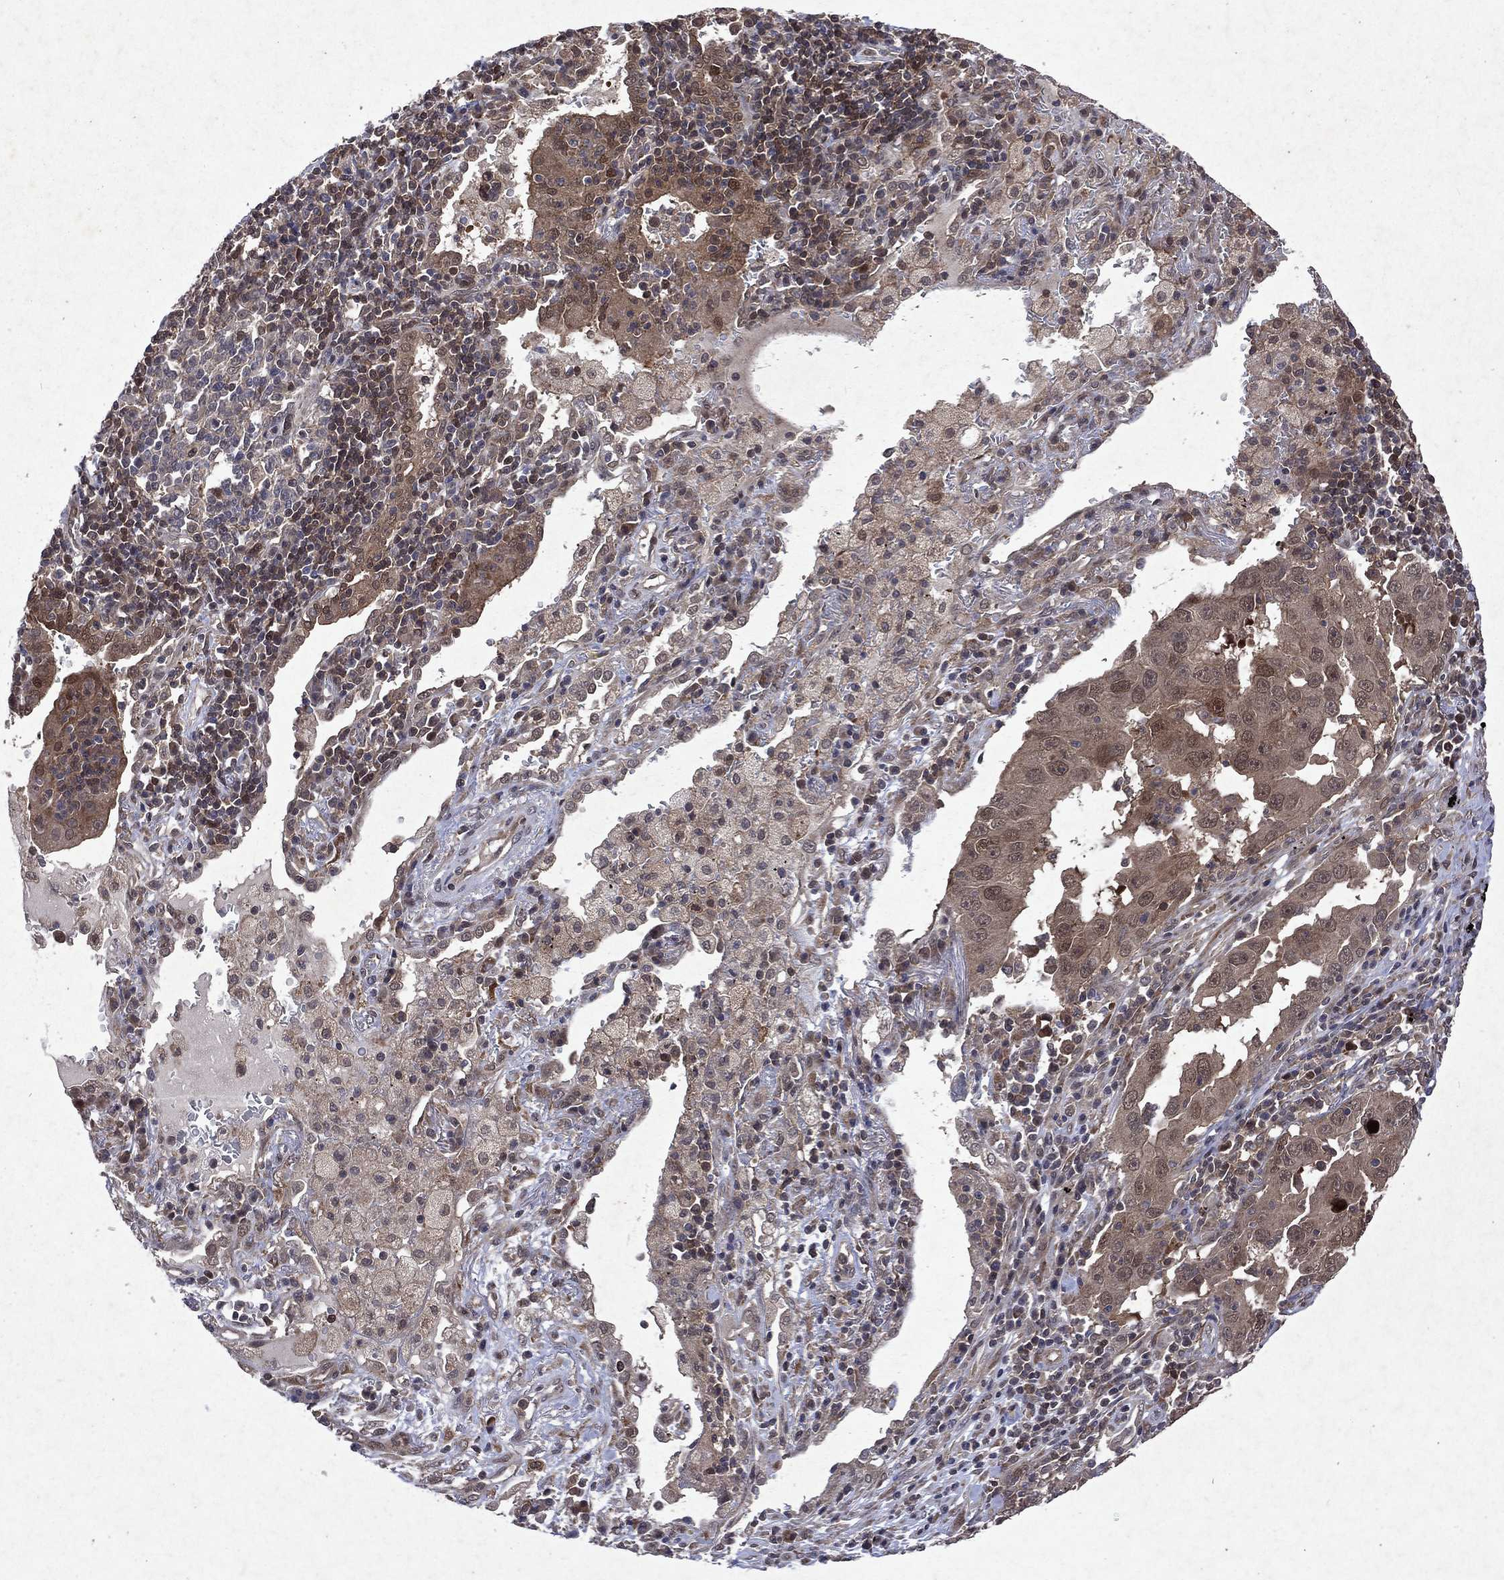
{"staining": {"intensity": "weak", "quantity": ">75%", "location": "cytoplasmic/membranous"}, "tissue": "lung cancer", "cell_type": "Tumor cells", "image_type": "cancer", "snomed": [{"axis": "morphology", "description": "Adenocarcinoma, NOS"}, {"axis": "topography", "description": "Lung"}], "caption": "A photomicrograph showing weak cytoplasmic/membranous positivity in about >75% of tumor cells in lung adenocarcinoma, as visualized by brown immunohistochemical staining.", "gene": "MTAP", "patient": {"sex": "male", "age": 73}}